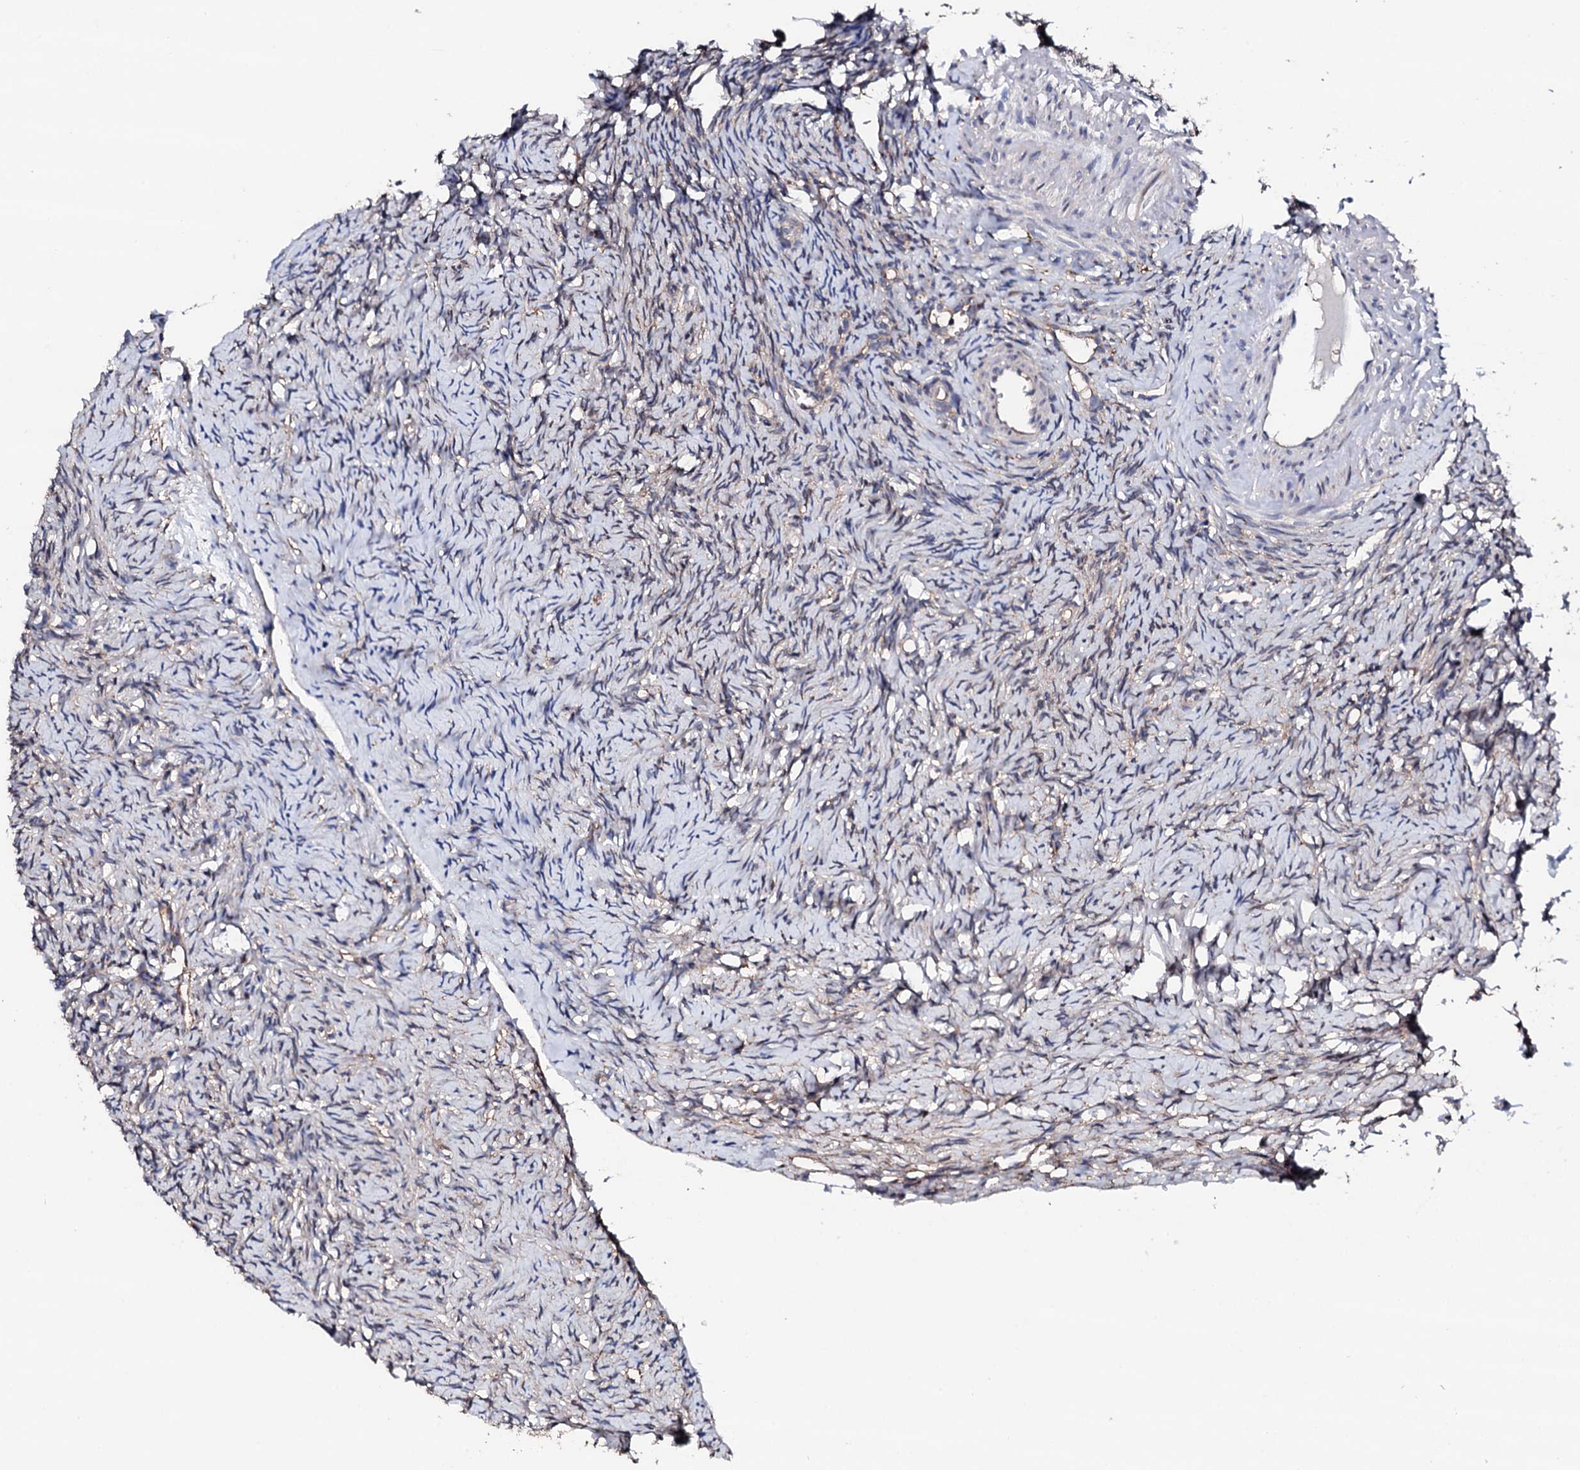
{"staining": {"intensity": "weak", "quantity": "25%-75%", "location": "cytoplasmic/membranous"}, "tissue": "ovary", "cell_type": "Ovarian stroma cells", "image_type": "normal", "snomed": [{"axis": "morphology", "description": "Normal tissue, NOS"}, {"axis": "topography", "description": "Ovary"}], "caption": "Protein expression analysis of normal human ovary reveals weak cytoplasmic/membranous expression in approximately 25%-75% of ovarian stroma cells.", "gene": "EDC3", "patient": {"sex": "female", "age": 51}}